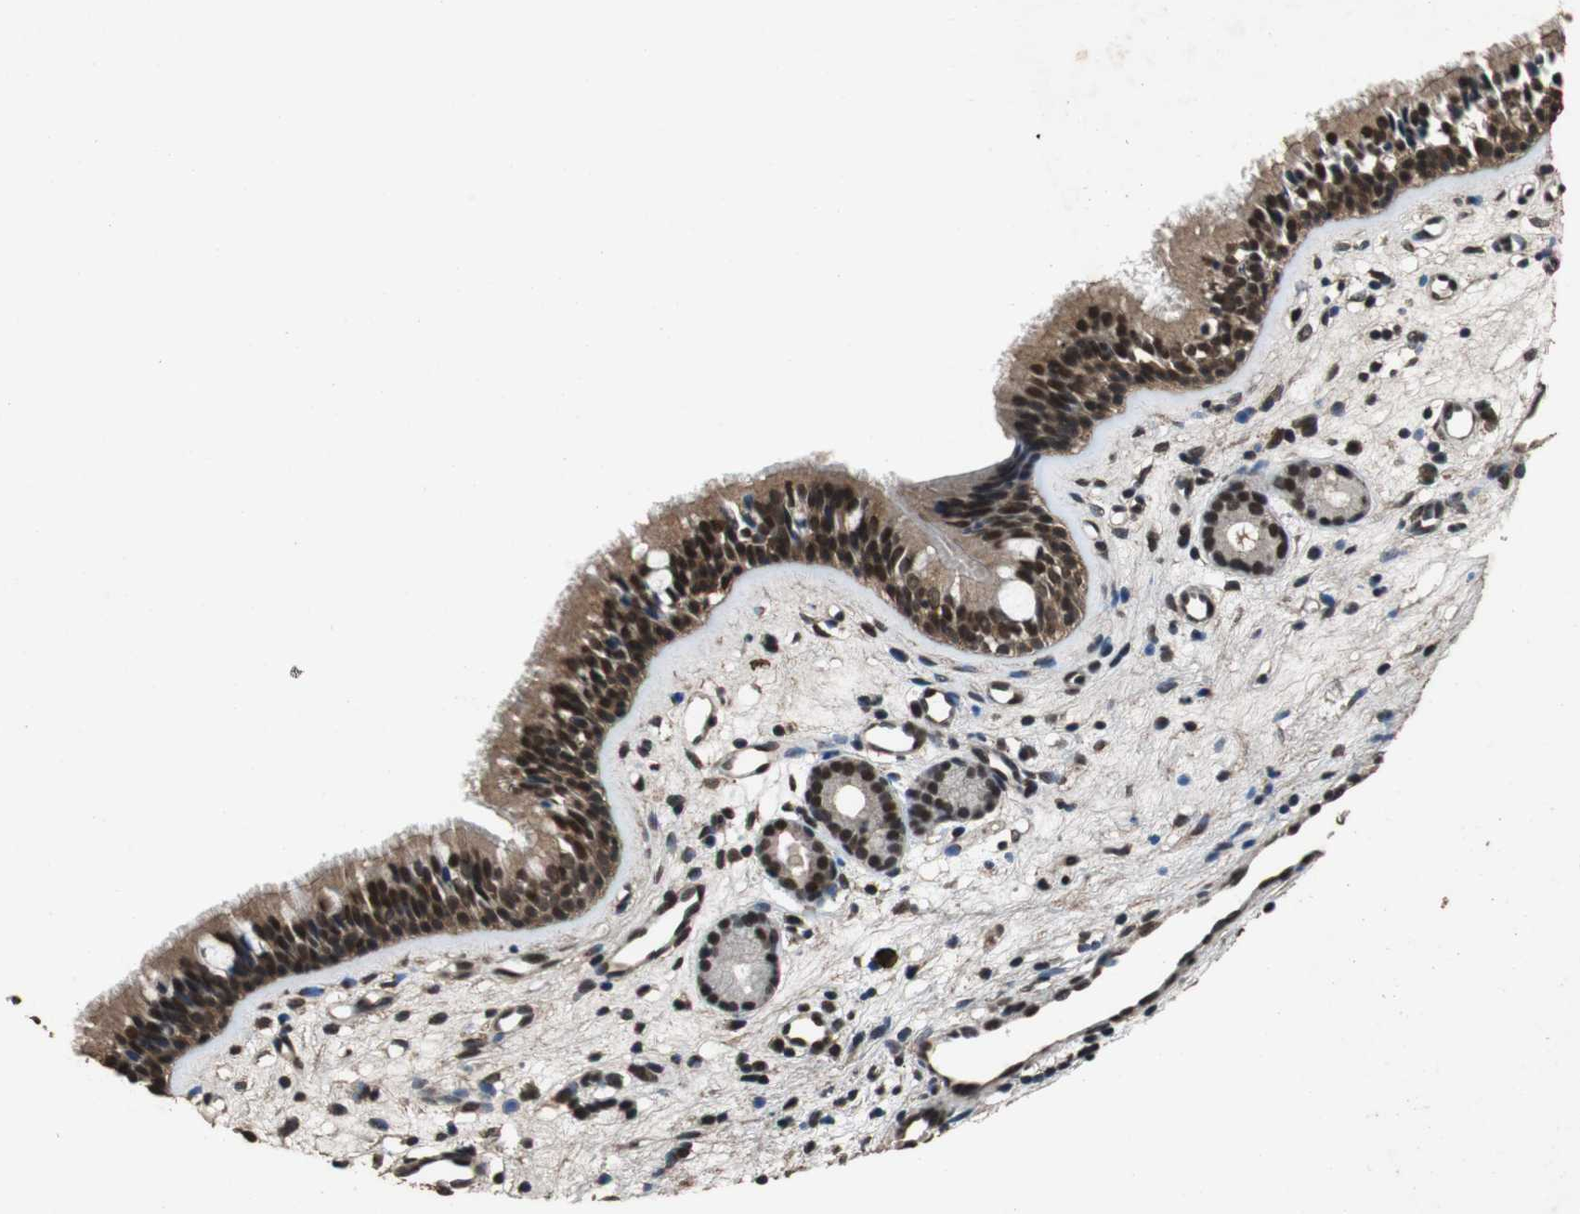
{"staining": {"intensity": "strong", "quantity": ">75%", "location": "cytoplasmic/membranous,nuclear"}, "tissue": "nasopharynx", "cell_type": "Respiratory epithelial cells", "image_type": "normal", "snomed": [{"axis": "morphology", "description": "Normal tissue, NOS"}, {"axis": "topography", "description": "Nasopharynx"}], "caption": "Respiratory epithelial cells show high levels of strong cytoplasmic/membranous,nuclear positivity in approximately >75% of cells in unremarkable human nasopharynx.", "gene": "ZNF18", "patient": {"sex": "female", "age": 78}}